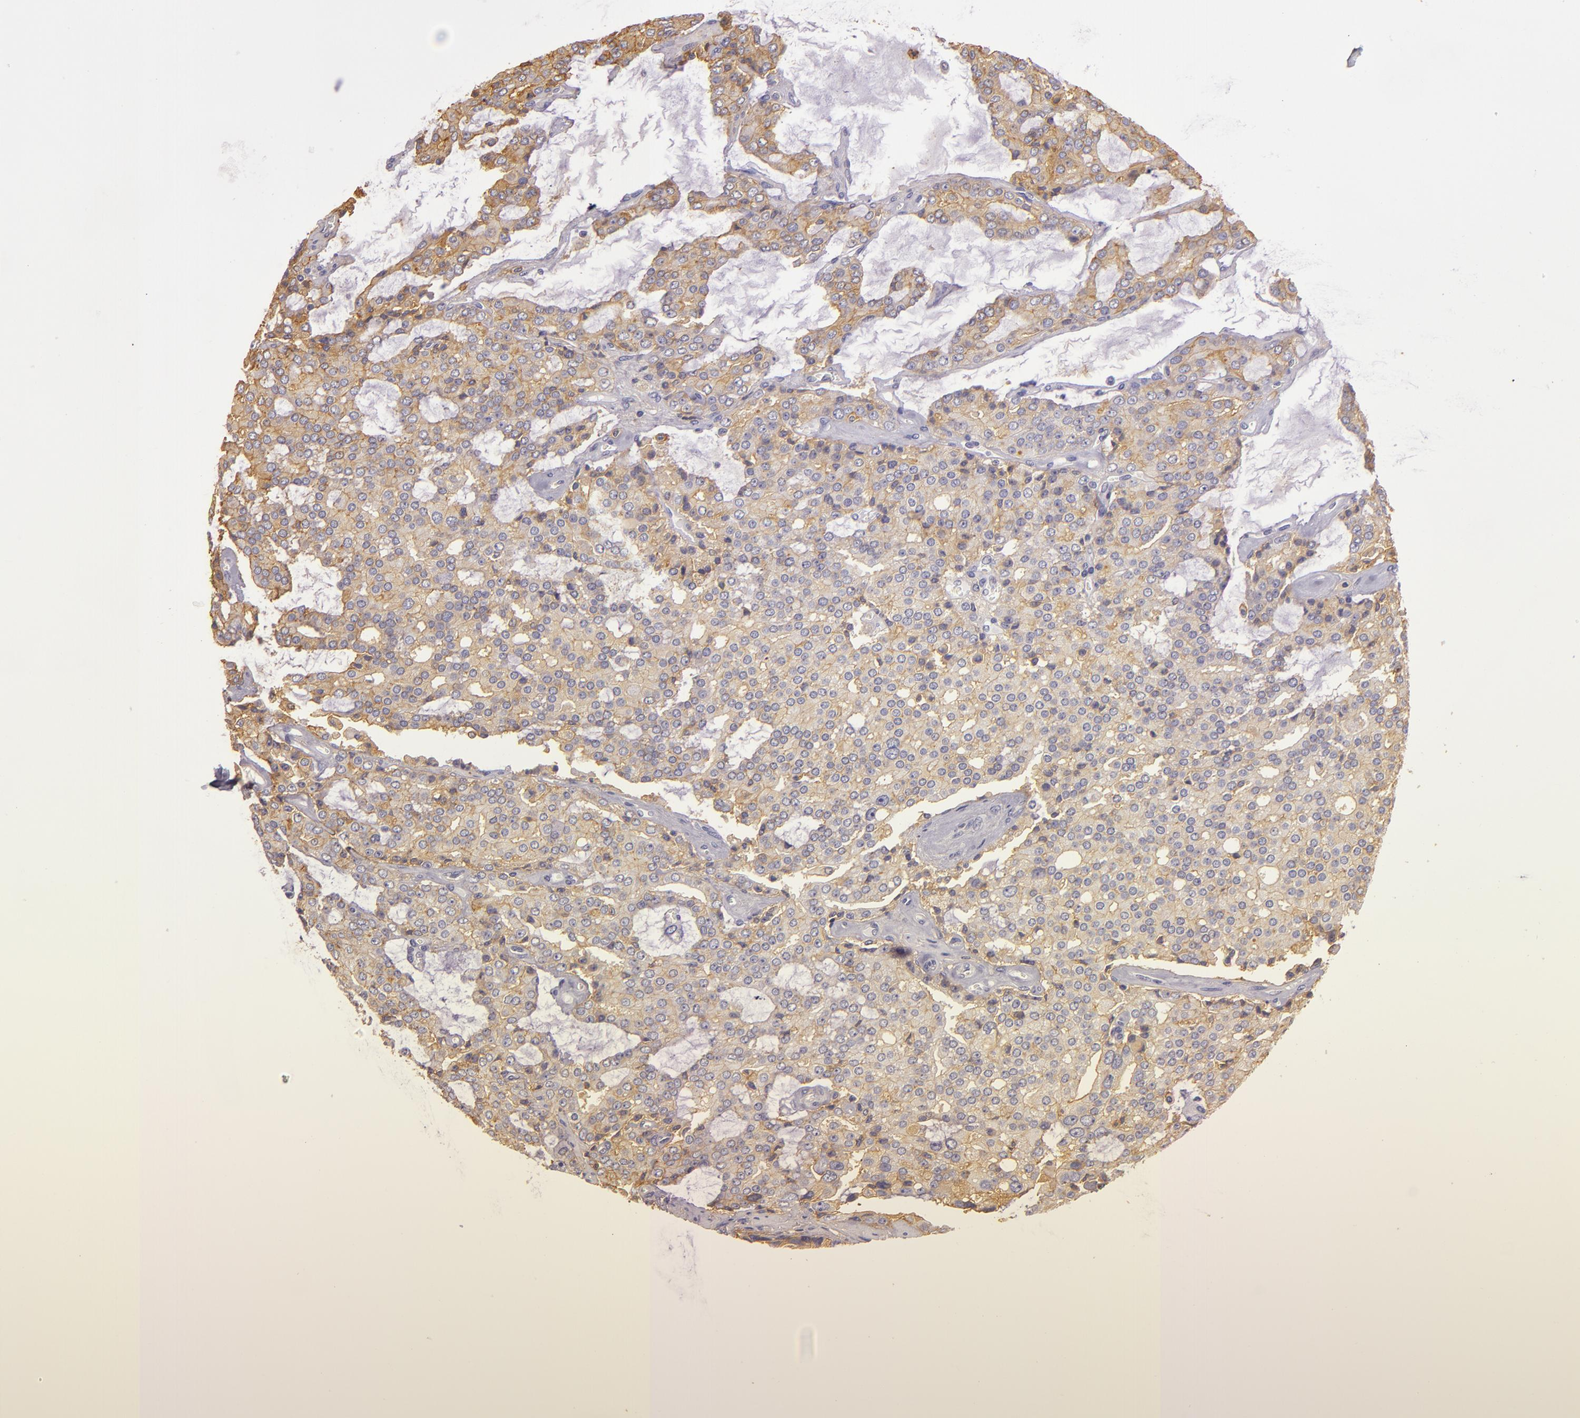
{"staining": {"intensity": "moderate", "quantity": ">75%", "location": "cytoplasmic/membranous"}, "tissue": "prostate cancer", "cell_type": "Tumor cells", "image_type": "cancer", "snomed": [{"axis": "morphology", "description": "Adenocarcinoma, High grade"}, {"axis": "topography", "description": "Prostate"}], "caption": "Protein expression analysis of high-grade adenocarcinoma (prostate) reveals moderate cytoplasmic/membranous positivity in approximately >75% of tumor cells.", "gene": "CD9", "patient": {"sex": "male", "age": 67}}